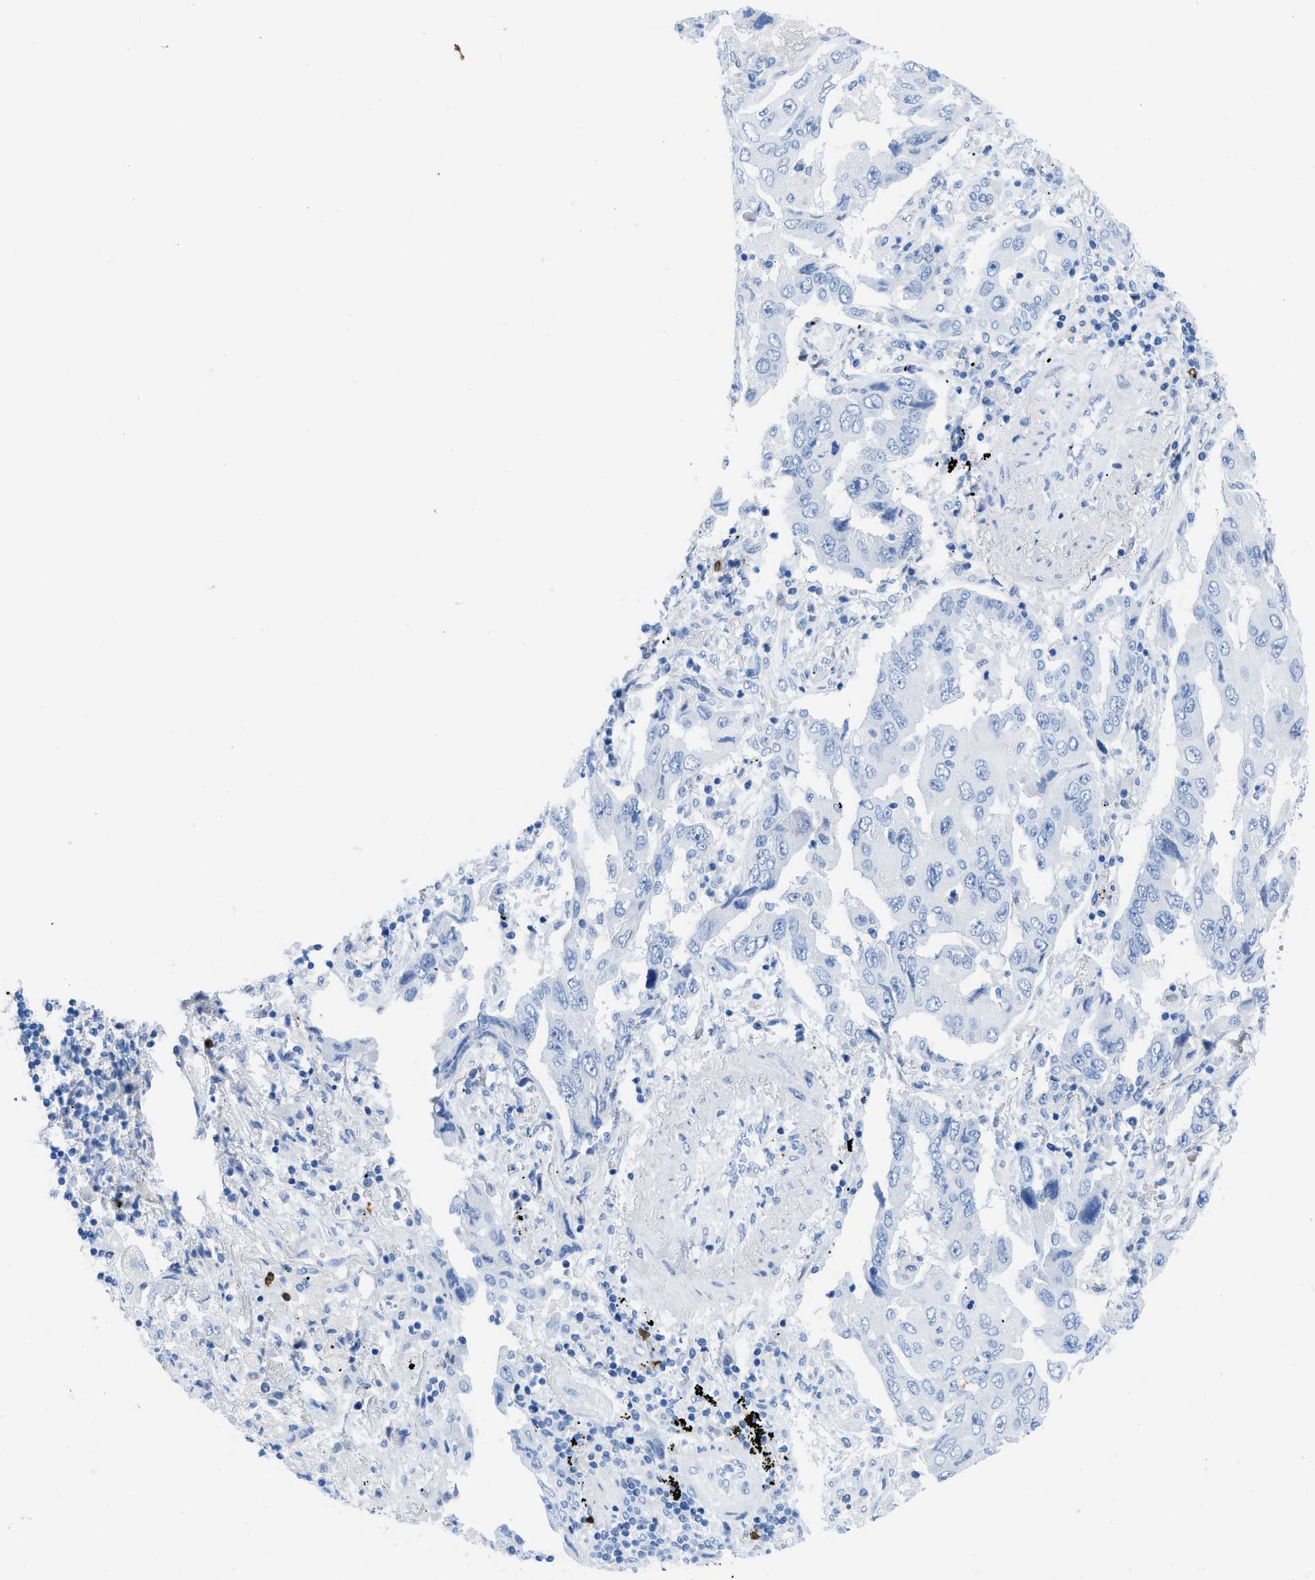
{"staining": {"intensity": "negative", "quantity": "none", "location": "none"}, "tissue": "lung cancer", "cell_type": "Tumor cells", "image_type": "cancer", "snomed": [{"axis": "morphology", "description": "Adenocarcinoma, NOS"}, {"axis": "topography", "description": "Lung"}], "caption": "Immunohistochemistry (IHC) histopathology image of neoplastic tissue: human lung cancer stained with DAB demonstrates no significant protein staining in tumor cells.", "gene": "TCL1A", "patient": {"sex": "female", "age": 65}}